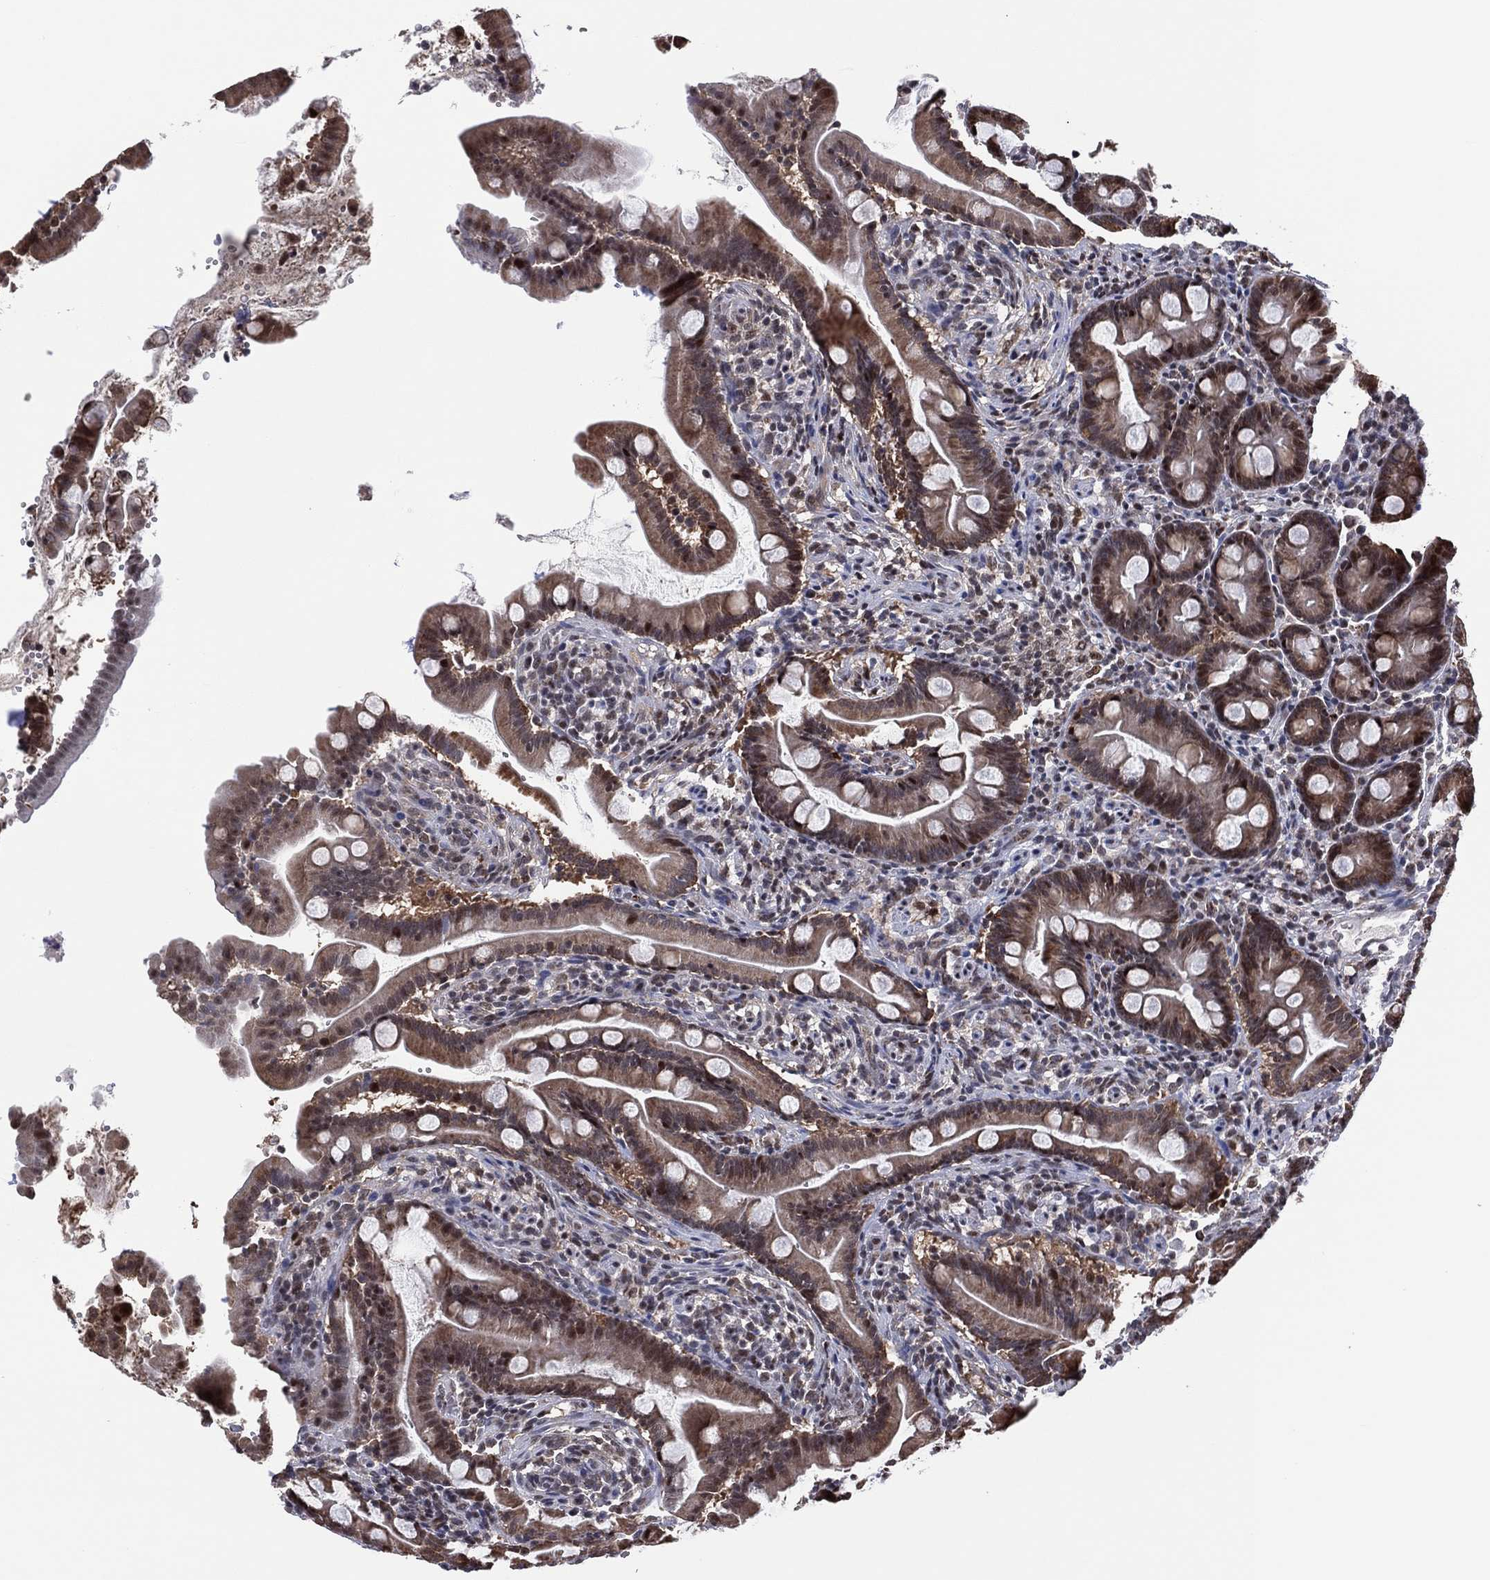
{"staining": {"intensity": "weak", "quantity": ">75%", "location": "cytoplasmic/membranous"}, "tissue": "small intestine", "cell_type": "Glandular cells", "image_type": "normal", "snomed": [{"axis": "morphology", "description": "Normal tissue, NOS"}, {"axis": "topography", "description": "Small intestine"}], "caption": "High-power microscopy captured an immunohistochemistry image of benign small intestine, revealing weak cytoplasmic/membranous staining in about >75% of glandular cells. Using DAB (brown) and hematoxylin (blue) stains, captured at high magnification using brightfield microscopy.", "gene": "PIDD1", "patient": {"sex": "female", "age": 44}}